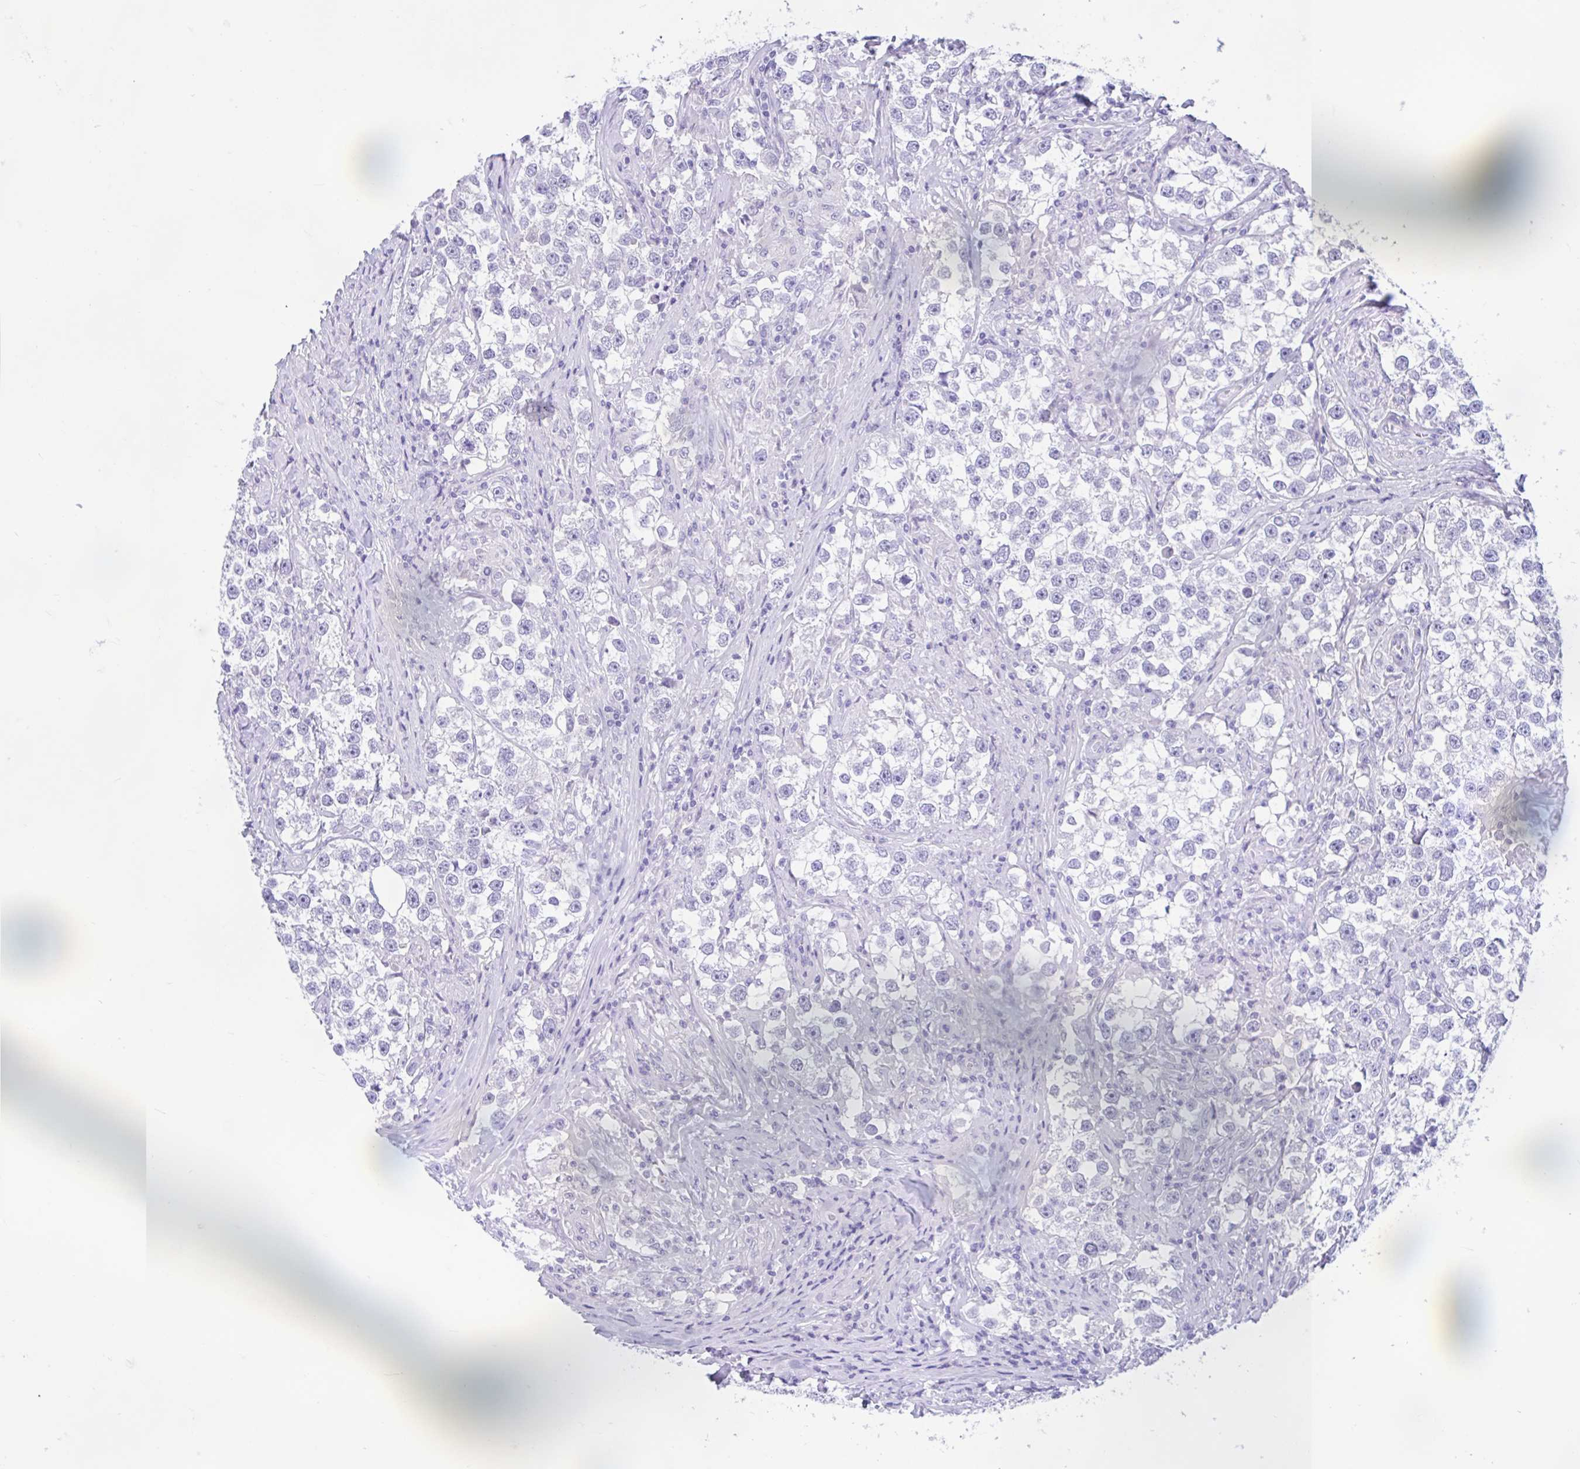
{"staining": {"intensity": "negative", "quantity": "none", "location": "none"}, "tissue": "testis cancer", "cell_type": "Tumor cells", "image_type": "cancer", "snomed": [{"axis": "morphology", "description": "Seminoma, NOS"}, {"axis": "topography", "description": "Testis"}], "caption": "This is a histopathology image of immunohistochemistry (IHC) staining of testis cancer (seminoma), which shows no staining in tumor cells.", "gene": "ZNF319", "patient": {"sex": "male", "age": 46}}